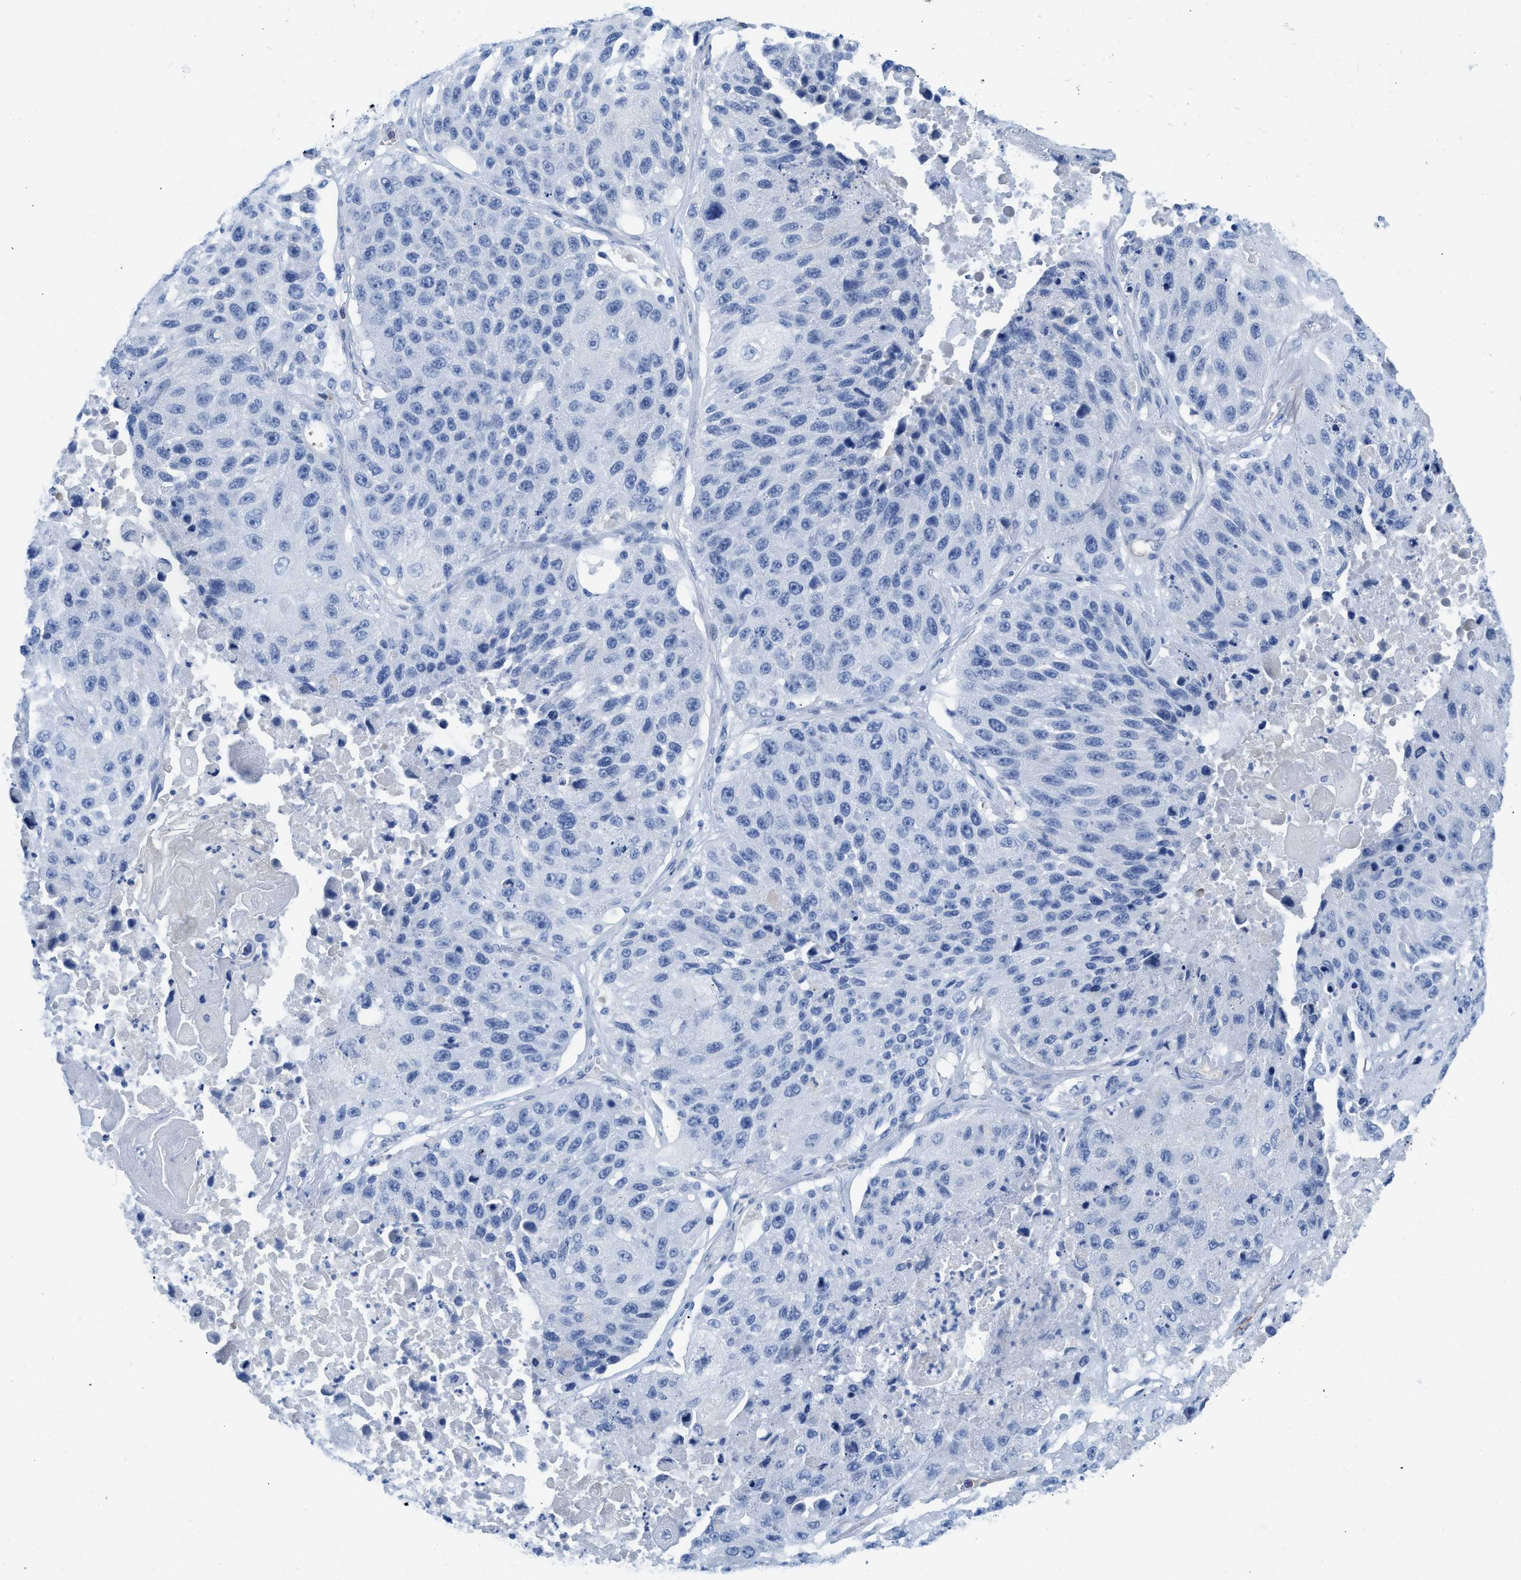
{"staining": {"intensity": "negative", "quantity": "none", "location": "none"}, "tissue": "lung cancer", "cell_type": "Tumor cells", "image_type": "cancer", "snomed": [{"axis": "morphology", "description": "Squamous cell carcinoma, NOS"}, {"axis": "topography", "description": "Lung"}], "caption": "Tumor cells are negative for protein expression in human lung squamous cell carcinoma. (Stains: DAB immunohistochemistry (IHC) with hematoxylin counter stain, Microscopy: brightfield microscopy at high magnification).", "gene": "NKAIN3", "patient": {"sex": "male", "age": 61}}